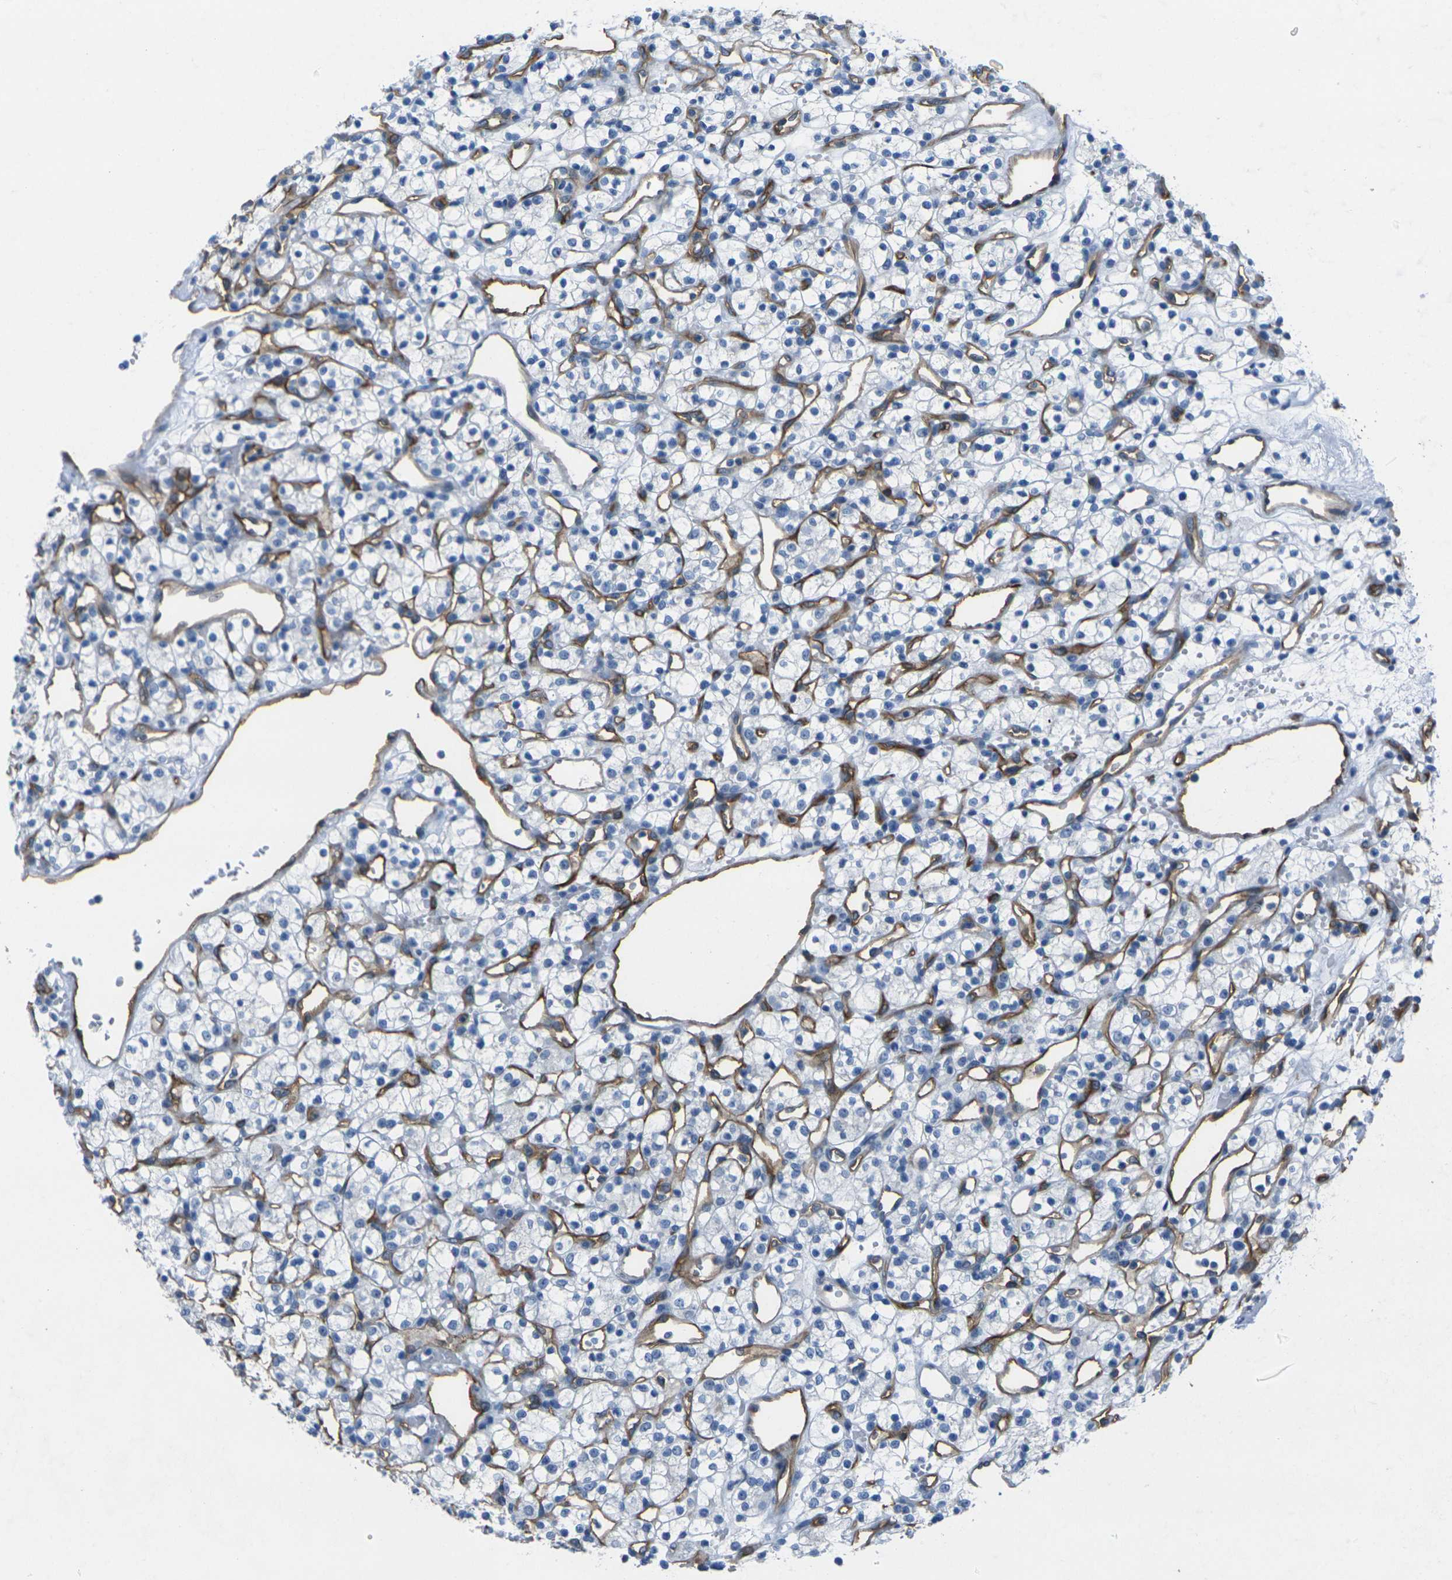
{"staining": {"intensity": "negative", "quantity": "none", "location": "none"}, "tissue": "renal cancer", "cell_type": "Tumor cells", "image_type": "cancer", "snomed": [{"axis": "morphology", "description": "Adenocarcinoma, NOS"}, {"axis": "topography", "description": "Kidney"}], "caption": "Immunohistochemistry image of neoplastic tissue: renal adenocarcinoma stained with DAB (3,3'-diaminobenzidine) demonstrates no significant protein expression in tumor cells. Brightfield microscopy of IHC stained with DAB (brown) and hematoxylin (blue), captured at high magnification.", "gene": "HSPA12B", "patient": {"sex": "female", "age": 60}}